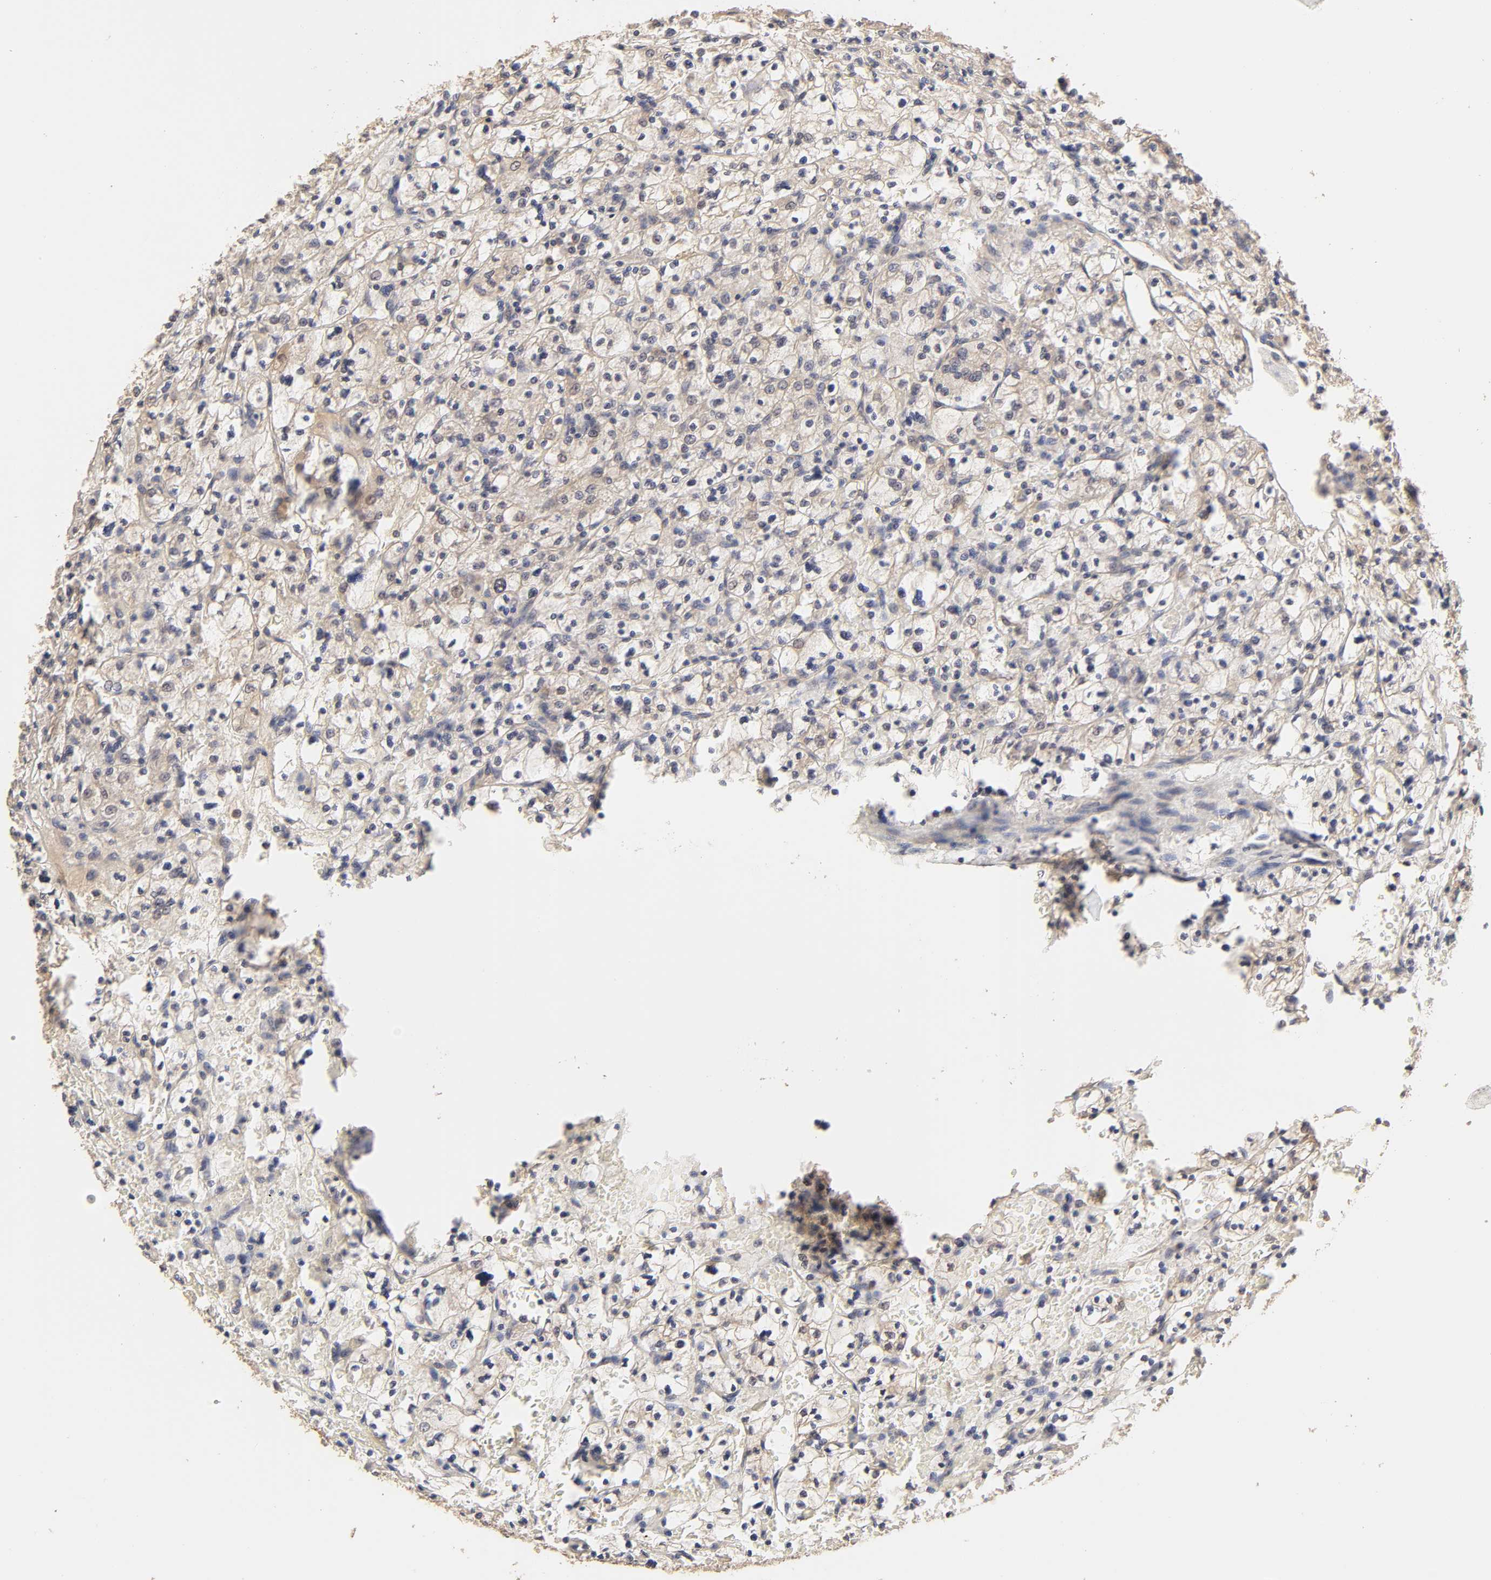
{"staining": {"intensity": "weak", "quantity": "<25%", "location": "cytoplasmic/membranous"}, "tissue": "renal cancer", "cell_type": "Tumor cells", "image_type": "cancer", "snomed": [{"axis": "morphology", "description": "Adenocarcinoma, NOS"}, {"axis": "topography", "description": "Kidney"}], "caption": "Renal cancer stained for a protein using immunohistochemistry demonstrates no staining tumor cells.", "gene": "AP1G2", "patient": {"sex": "female", "age": 83}}